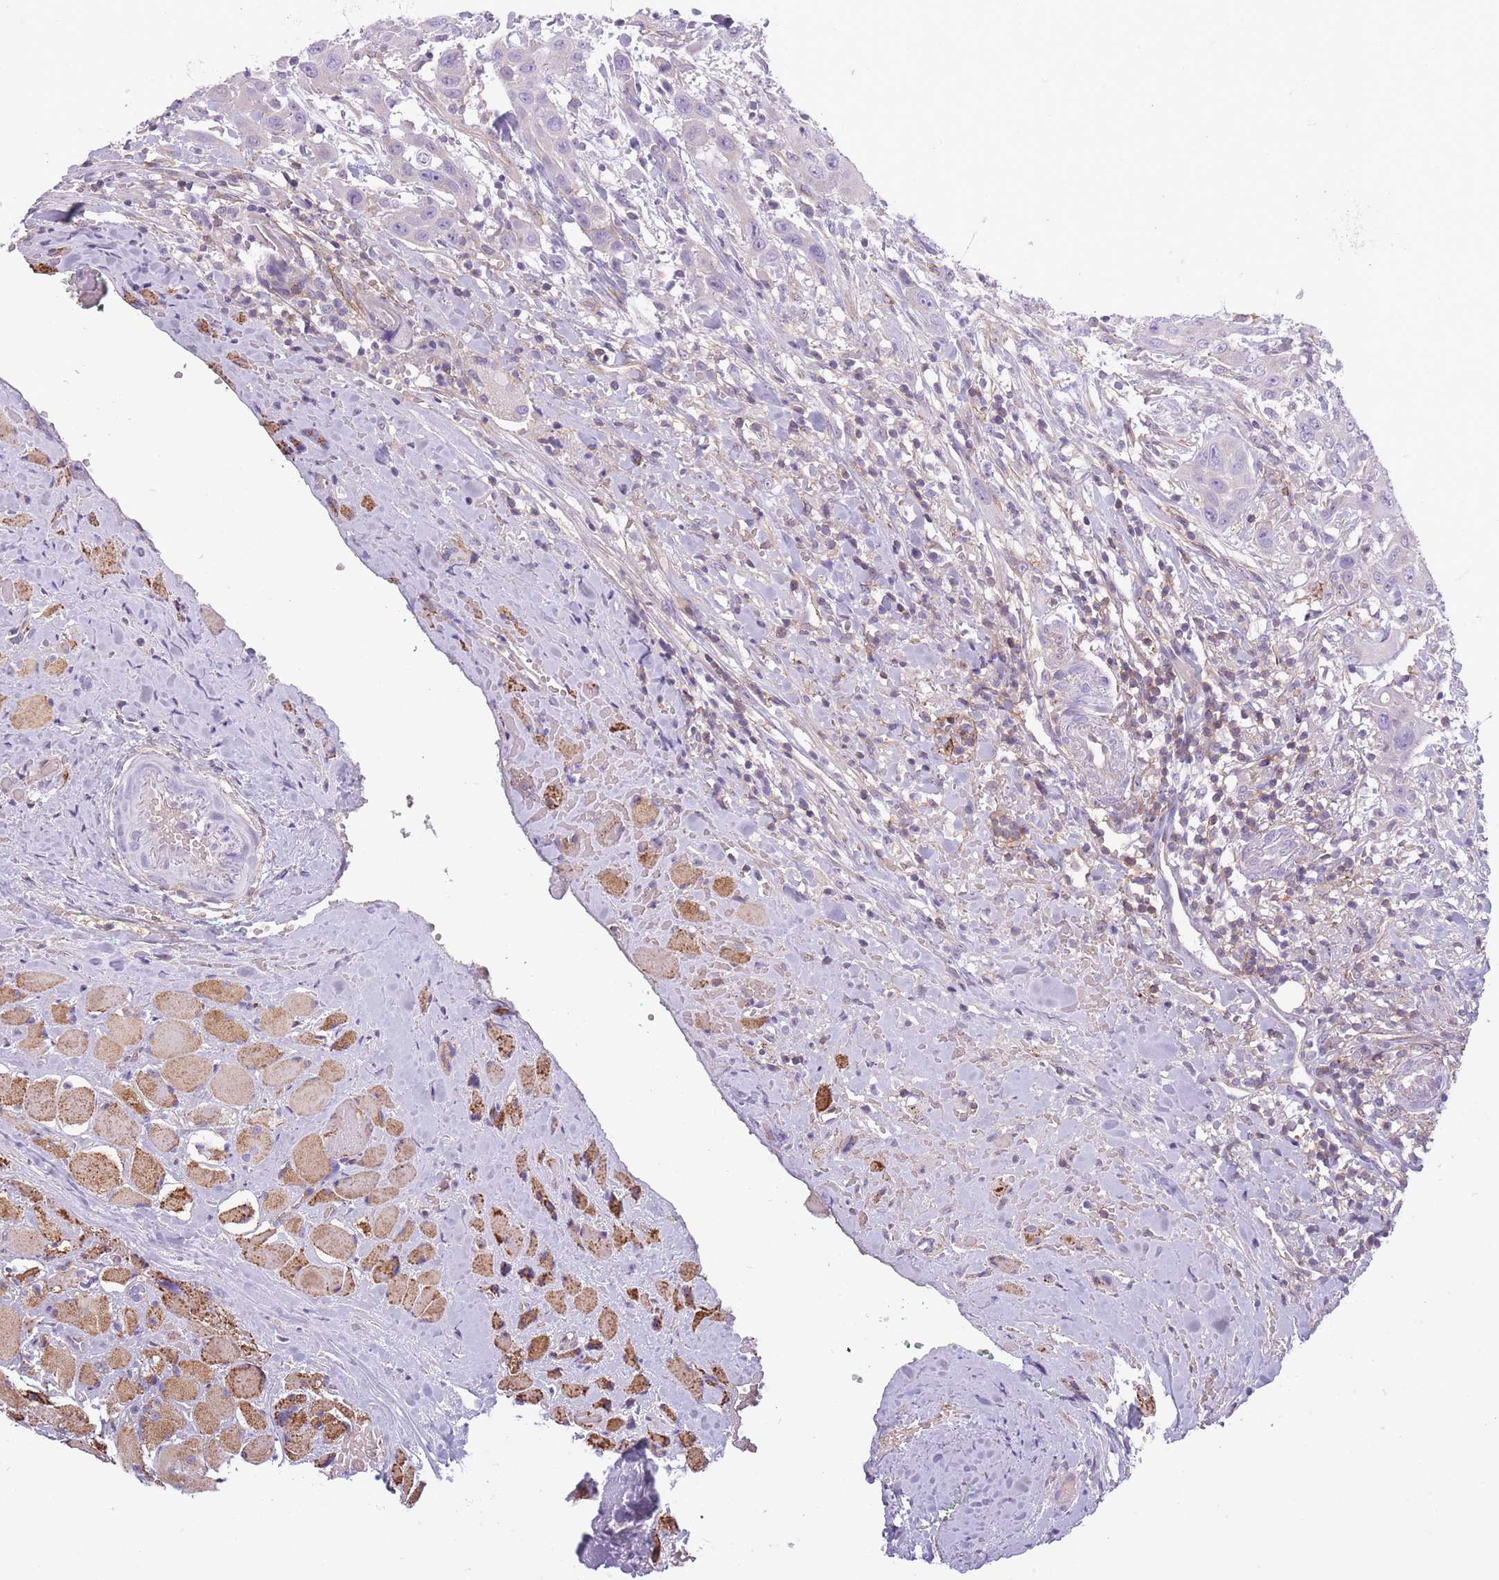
{"staining": {"intensity": "negative", "quantity": "none", "location": "none"}, "tissue": "head and neck cancer", "cell_type": "Tumor cells", "image_type": "cancer", "snomed": [{"axis": "morphology", "description": "Squamous cell carcinoma, NOS"}, {"axis": "topography", "description": "Head-Neck"}], "caption": "Micrograph shows no significant protein positivity in tumor cells of head and neck cancer (squamous cell carcinoma). Nuclei are stained in blue.", "gene": "ADD1", "patient": {"sex": "male", "age": 81}}